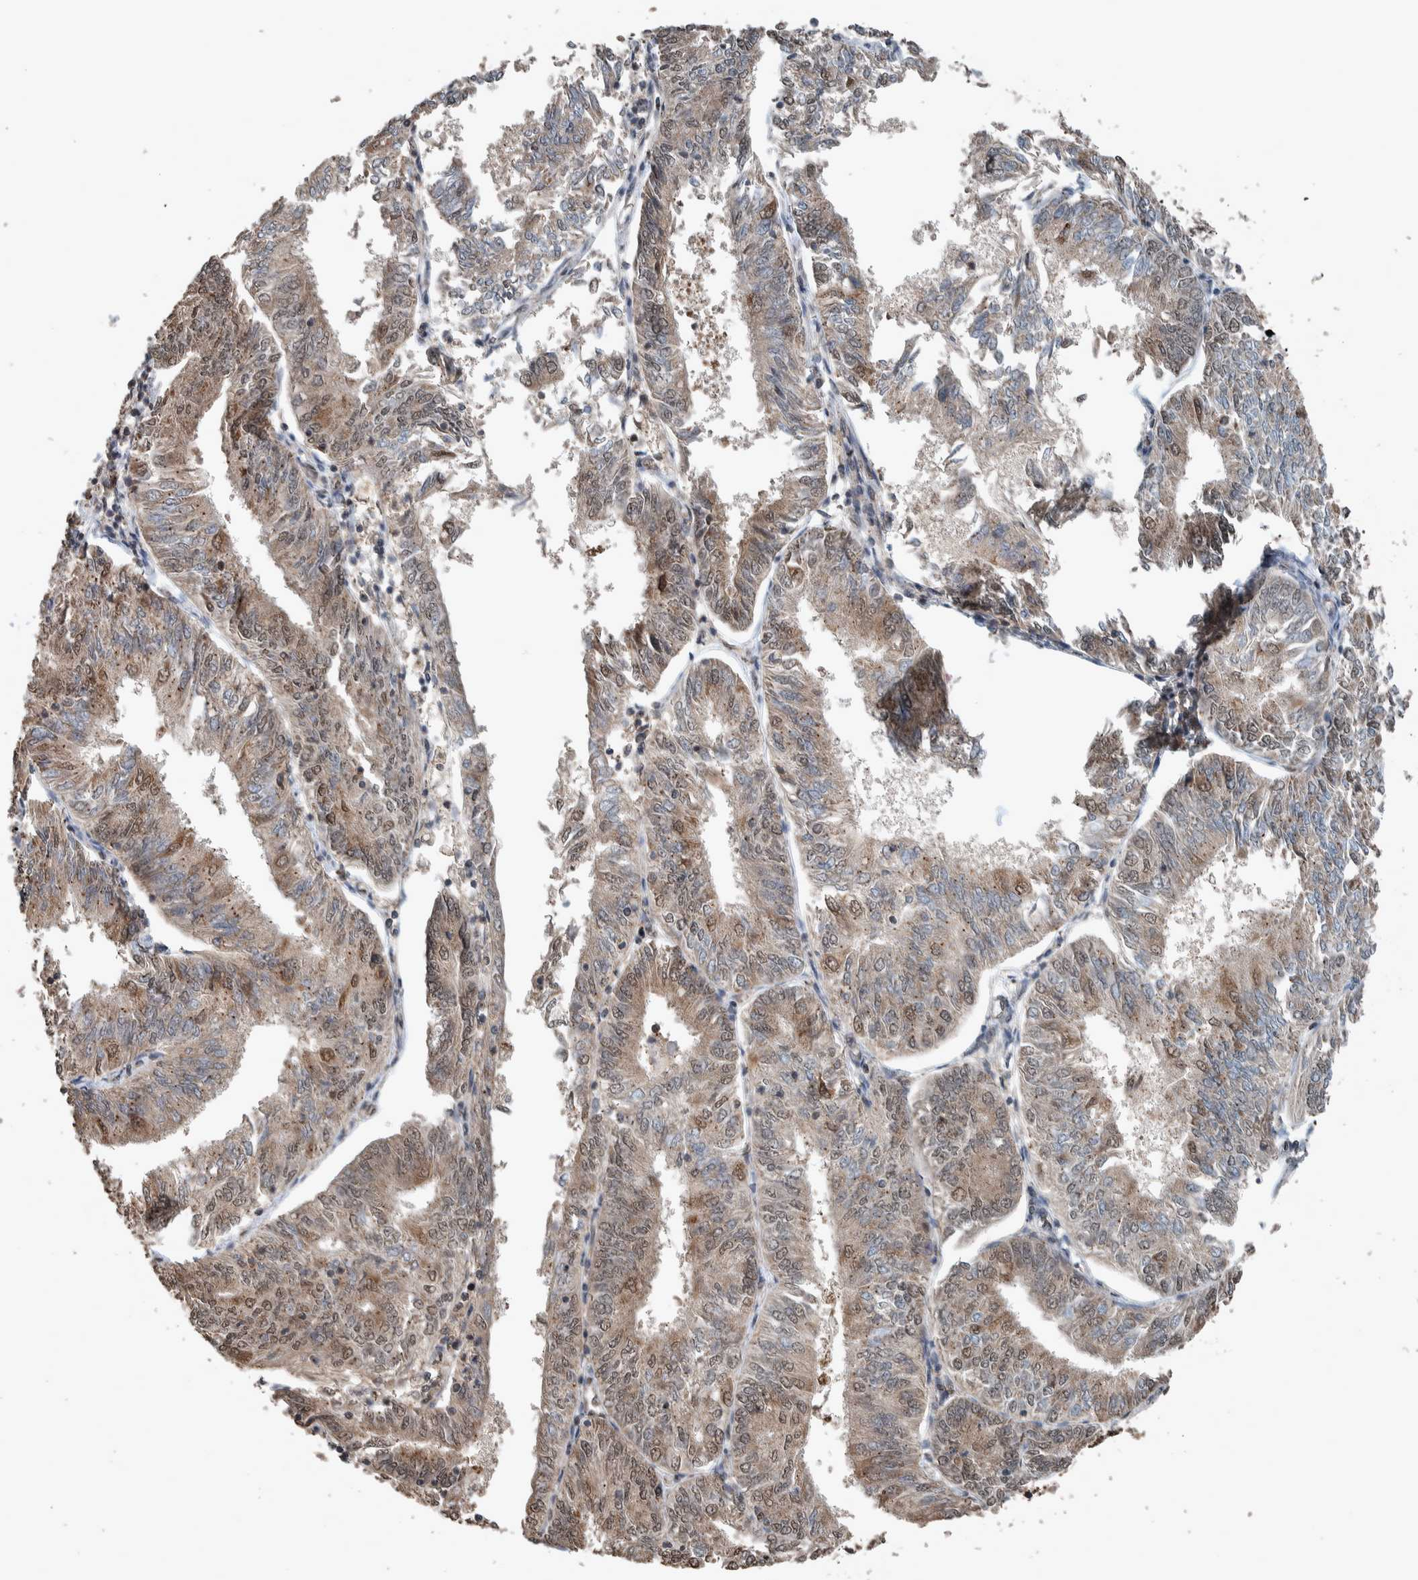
{"staining": {"intensity": "weak", "quantity": ">75%", "location": "cytoplasmic/membranous,nuclear"}, "tissue": "endometrial cancer", "cell_type": "Tumor cells", "image_type": "cancer", "snomed": [{"axis": "morphology", "description": "Adenocarcinoma, NOS"}, {"axis": "topography", "description": "Endometrium"}], "caption": "Protein staining shows weak cytoplasmic/membranous and nuclear positivity in approximately >75% of tumor cells in adenocarcinoma (endometrial).", "gene": "MYO1E", "patient": {"sex": "female", "age": 58}}